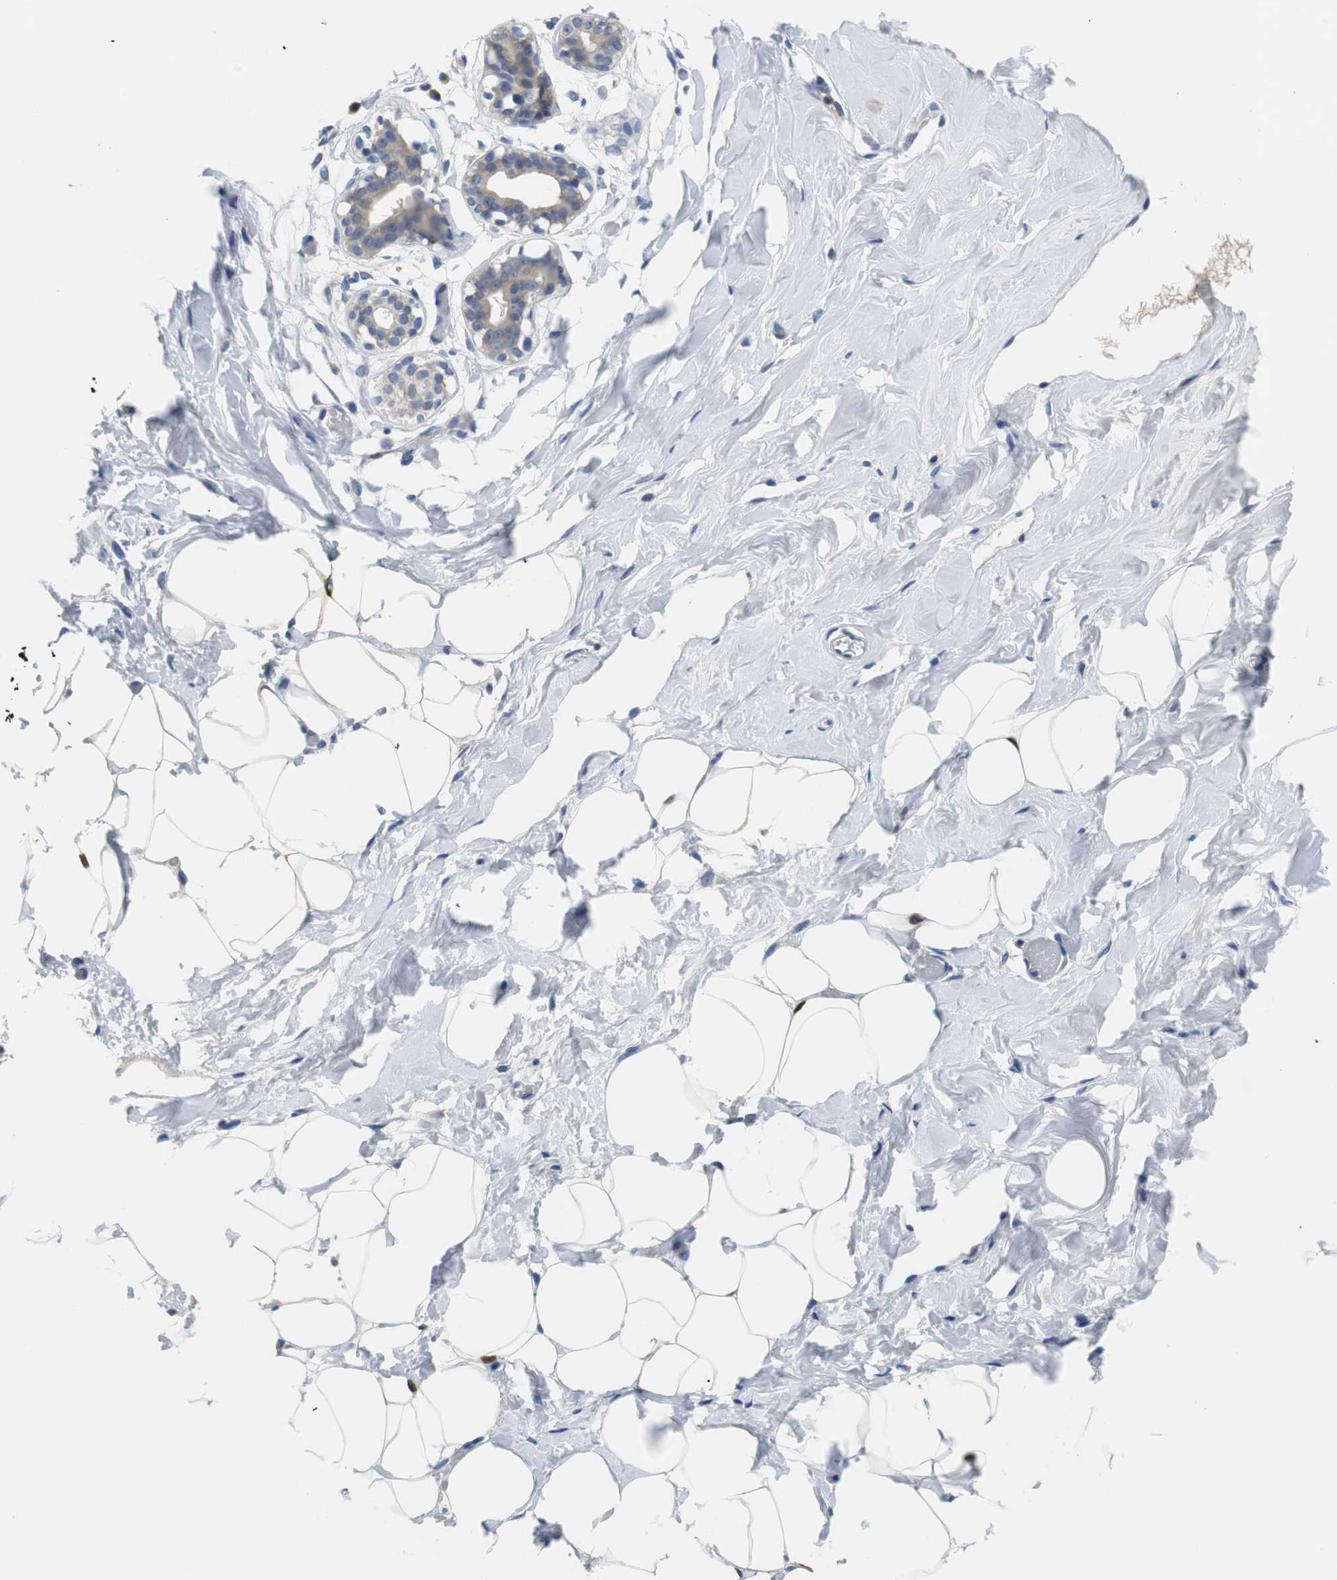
{"staining": {"intensity": "negative", "quantity": "none", "location": "none"}, "tissue": "adipose tissue", "cell_type": "Adipocytes", "image_type": "normal", "snomed": [{"axis": "morphology", "description": "Normal tissue, NOS"}, {"axis": "topography", "description": "Breast"}, {"axis": "topography", "description": "Soft tissue"}], "caption": "A photomicrograph of adipose tissue stained for a protein shows no brown staining in adipocytes. Brightfield microscopy of IHC stained with DAB (brown) and hematoxylin (blue), captured at high magnification.", "gene": "PCK1", "patient": {"sex": "female", "age": 25}}